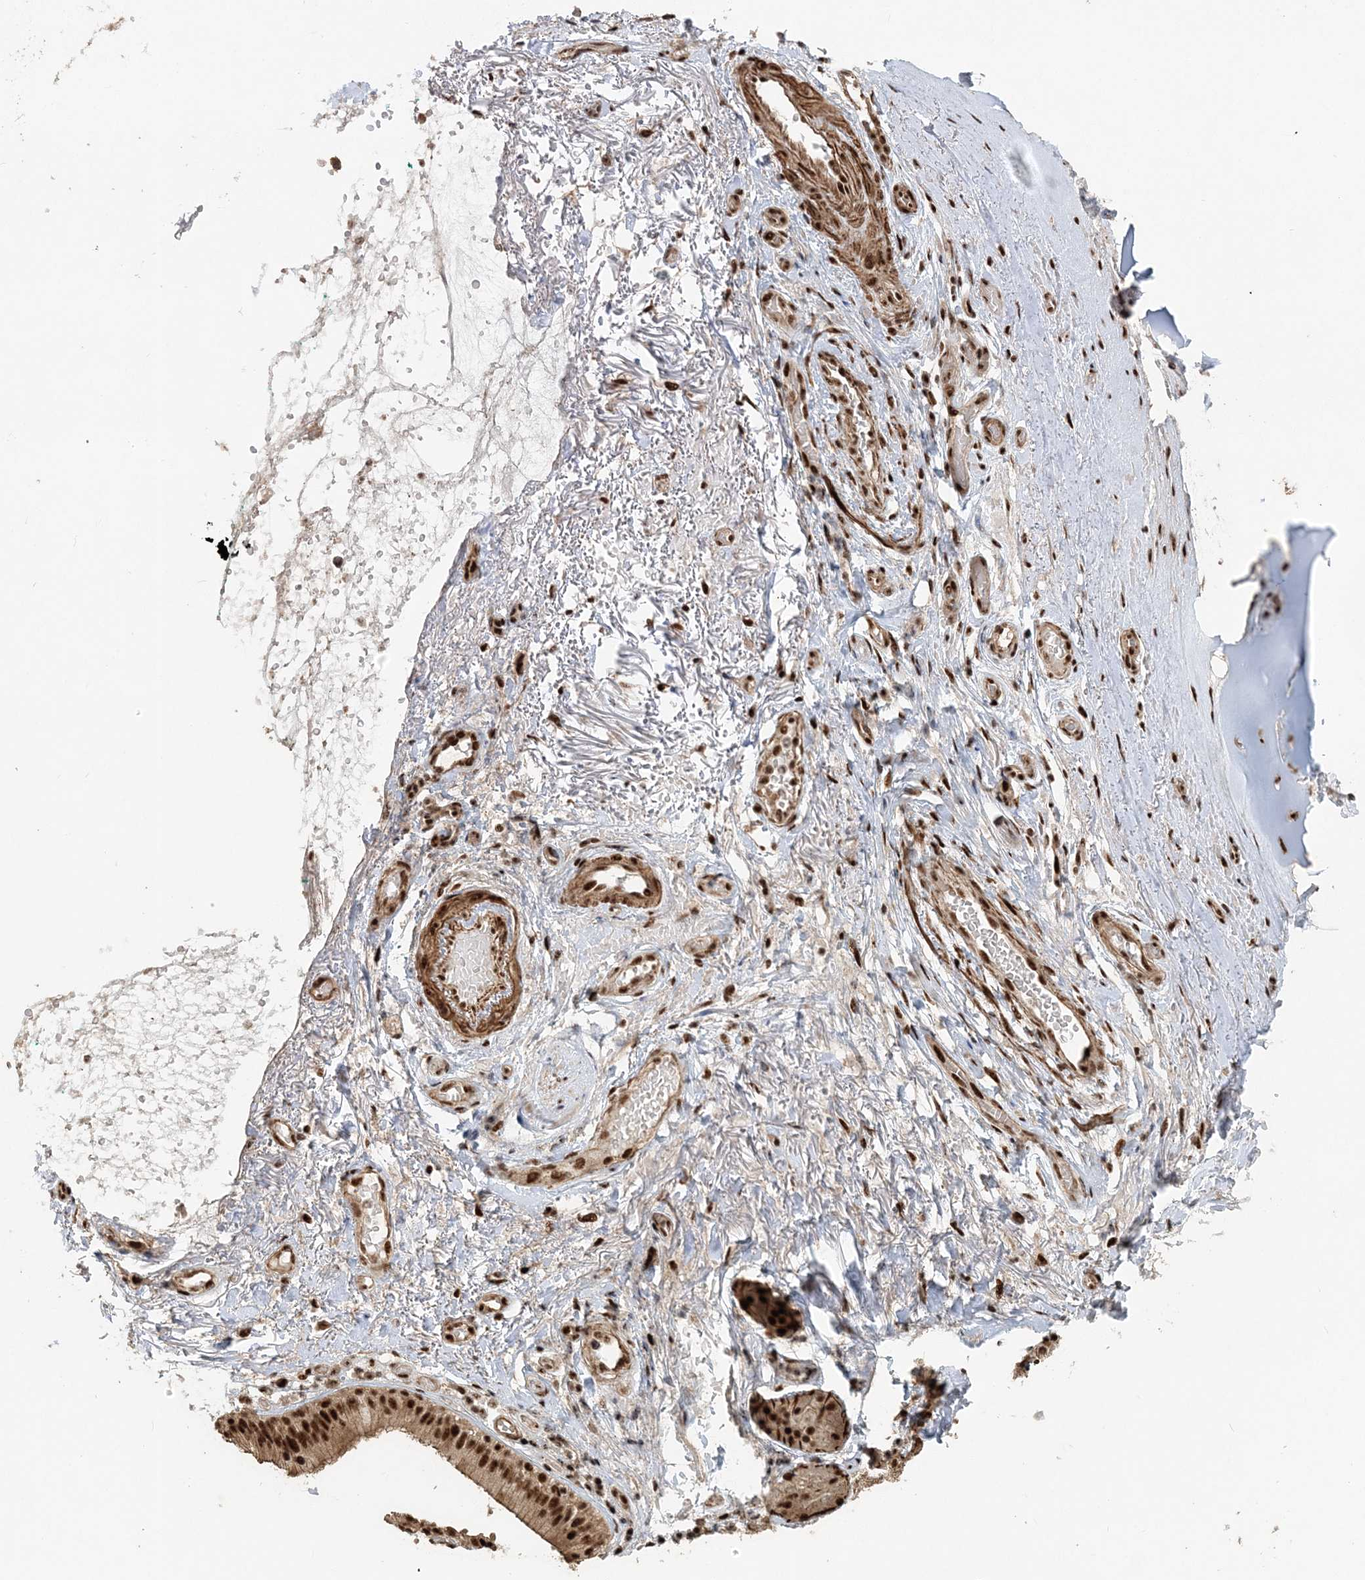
{"staining": {"intensity": "strong", "quantity": ">75%", "location": "cytoplasmic/membranous,nuclear"}, "tissue": "soft tissue", "cell_type": "Chondrocytes", "image_type": "normal", "snomed": [{"axis": "morphology", "description": "Normal tissue, NOS"}, {"axis": "morphology", "description": "Basal cell carcinoma"}, {"axis": "topography", "description": "Cartilage tissue"}, {"axis": "topography", "description": "Nasopharynx"}, {"axis": "topography", "description": "Oral tissue"}], "caption": "Strong cytoplasmic/membranous,nuclear staining for a protein is present in approximately >75% of chondrocytes of unremarkable soft tissue using immunohistochemistry (IHC).", "gene": "EXOSC8", "patient": {"sex": "female", "age": 77}}